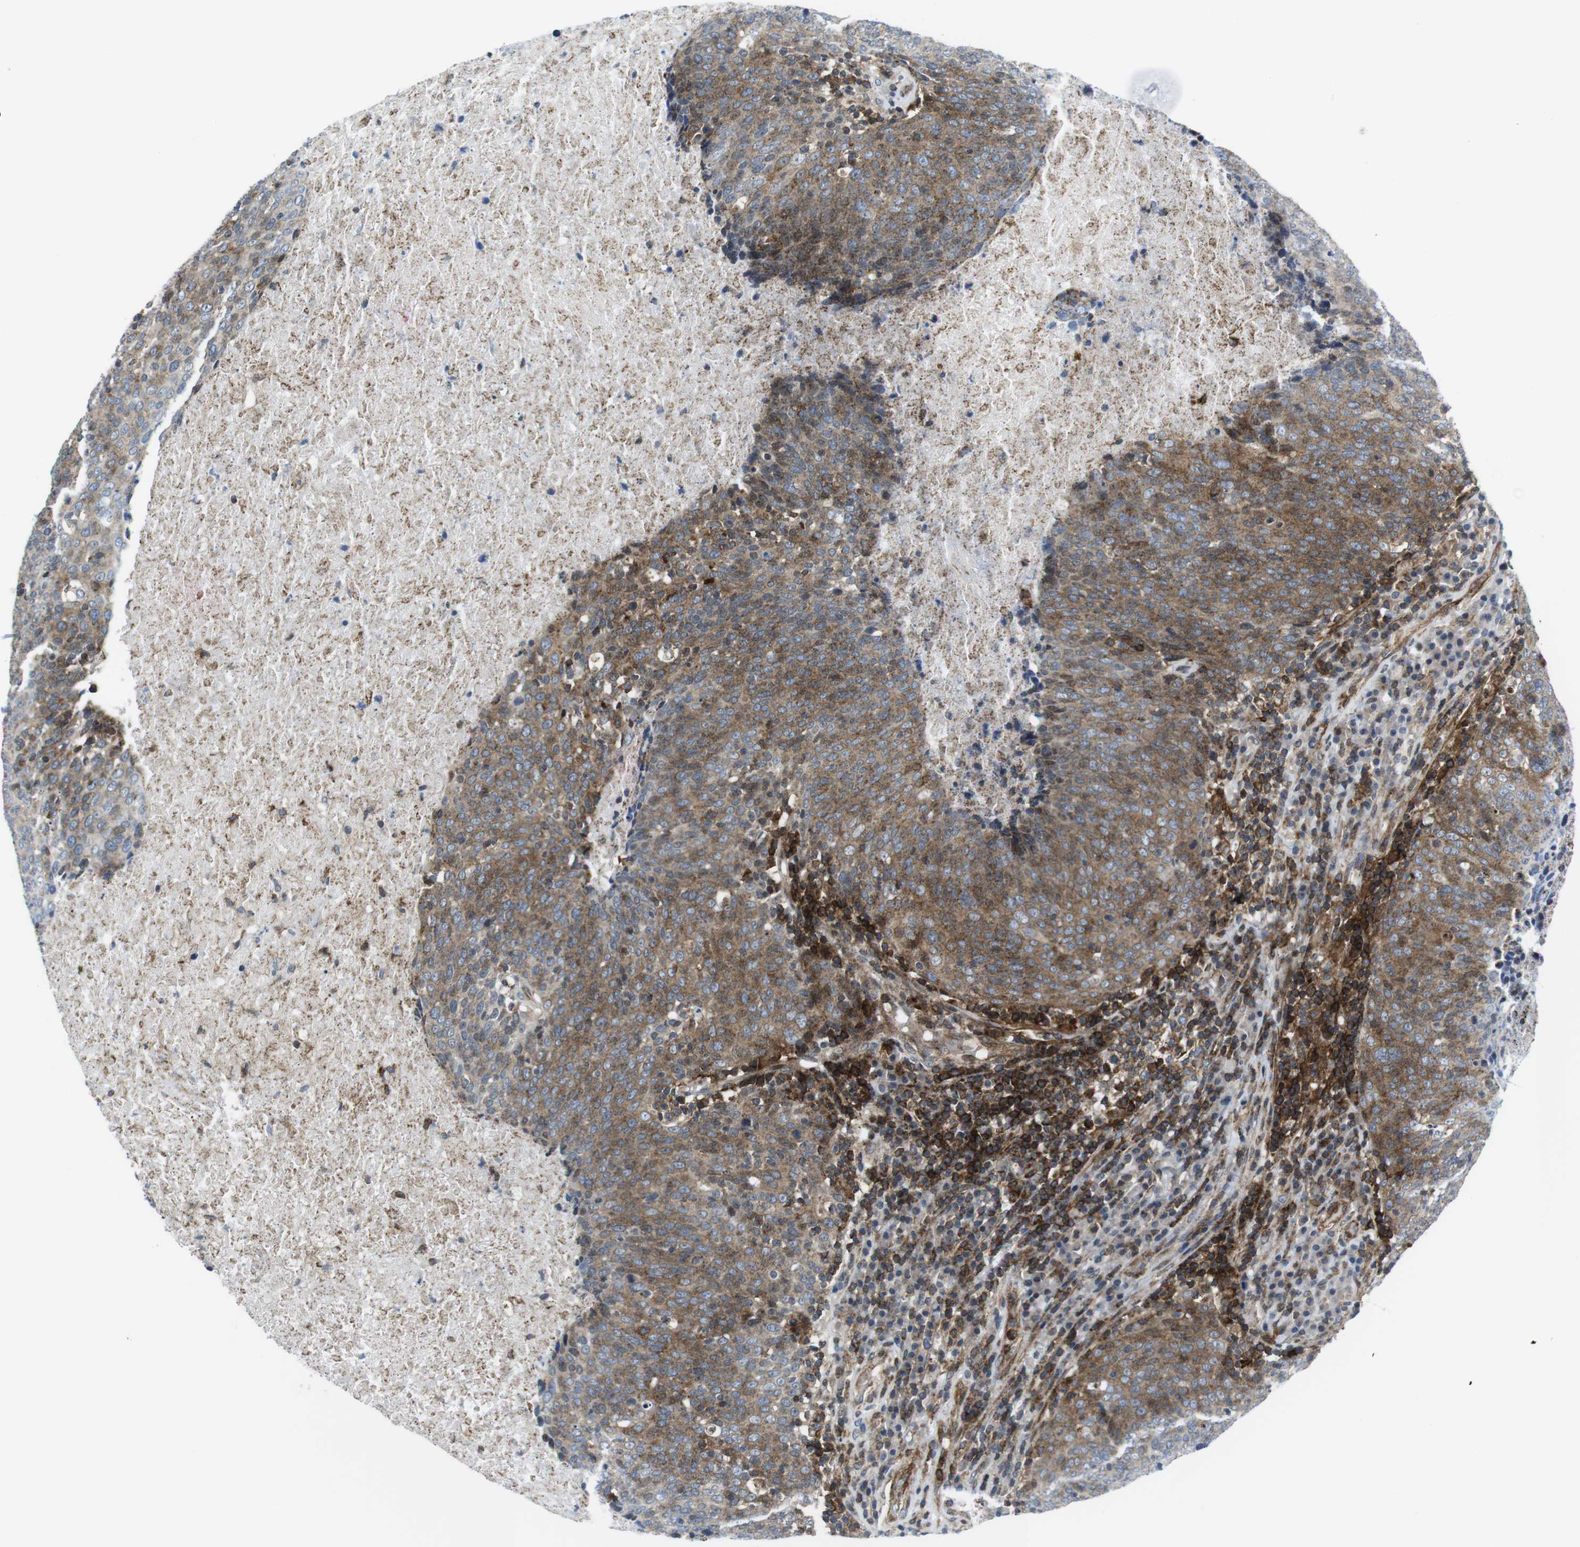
{"staining": {"intensity": "moderate", "quantity": ">75%", "location": "cytoplasmic/membranous"}, "tissue": "head and neck cancer", "cell_type": "Tumor cells", "image_type": "cancer", "snomed": [{"axis": "morphology", "description": "Squamous cell carcinoma, NOS"}, {"axis": "morphology", "description": "Squamous cell carcinoma, metastatic, NOS"}, {"axis": "topography", "description": "Lymph node"}, {"axis": "topography", "description": "Head-Neck"}], "caption": "Immunohistochemical staining of metastatic squamous cell carcinoma (head and neck) exhibits medium levels of moderate cytoplasmic/membranous expression in approximately >75% of tumor cells.", "gene": "CUL7", "patient": {"sex": "male", "age": 62}}